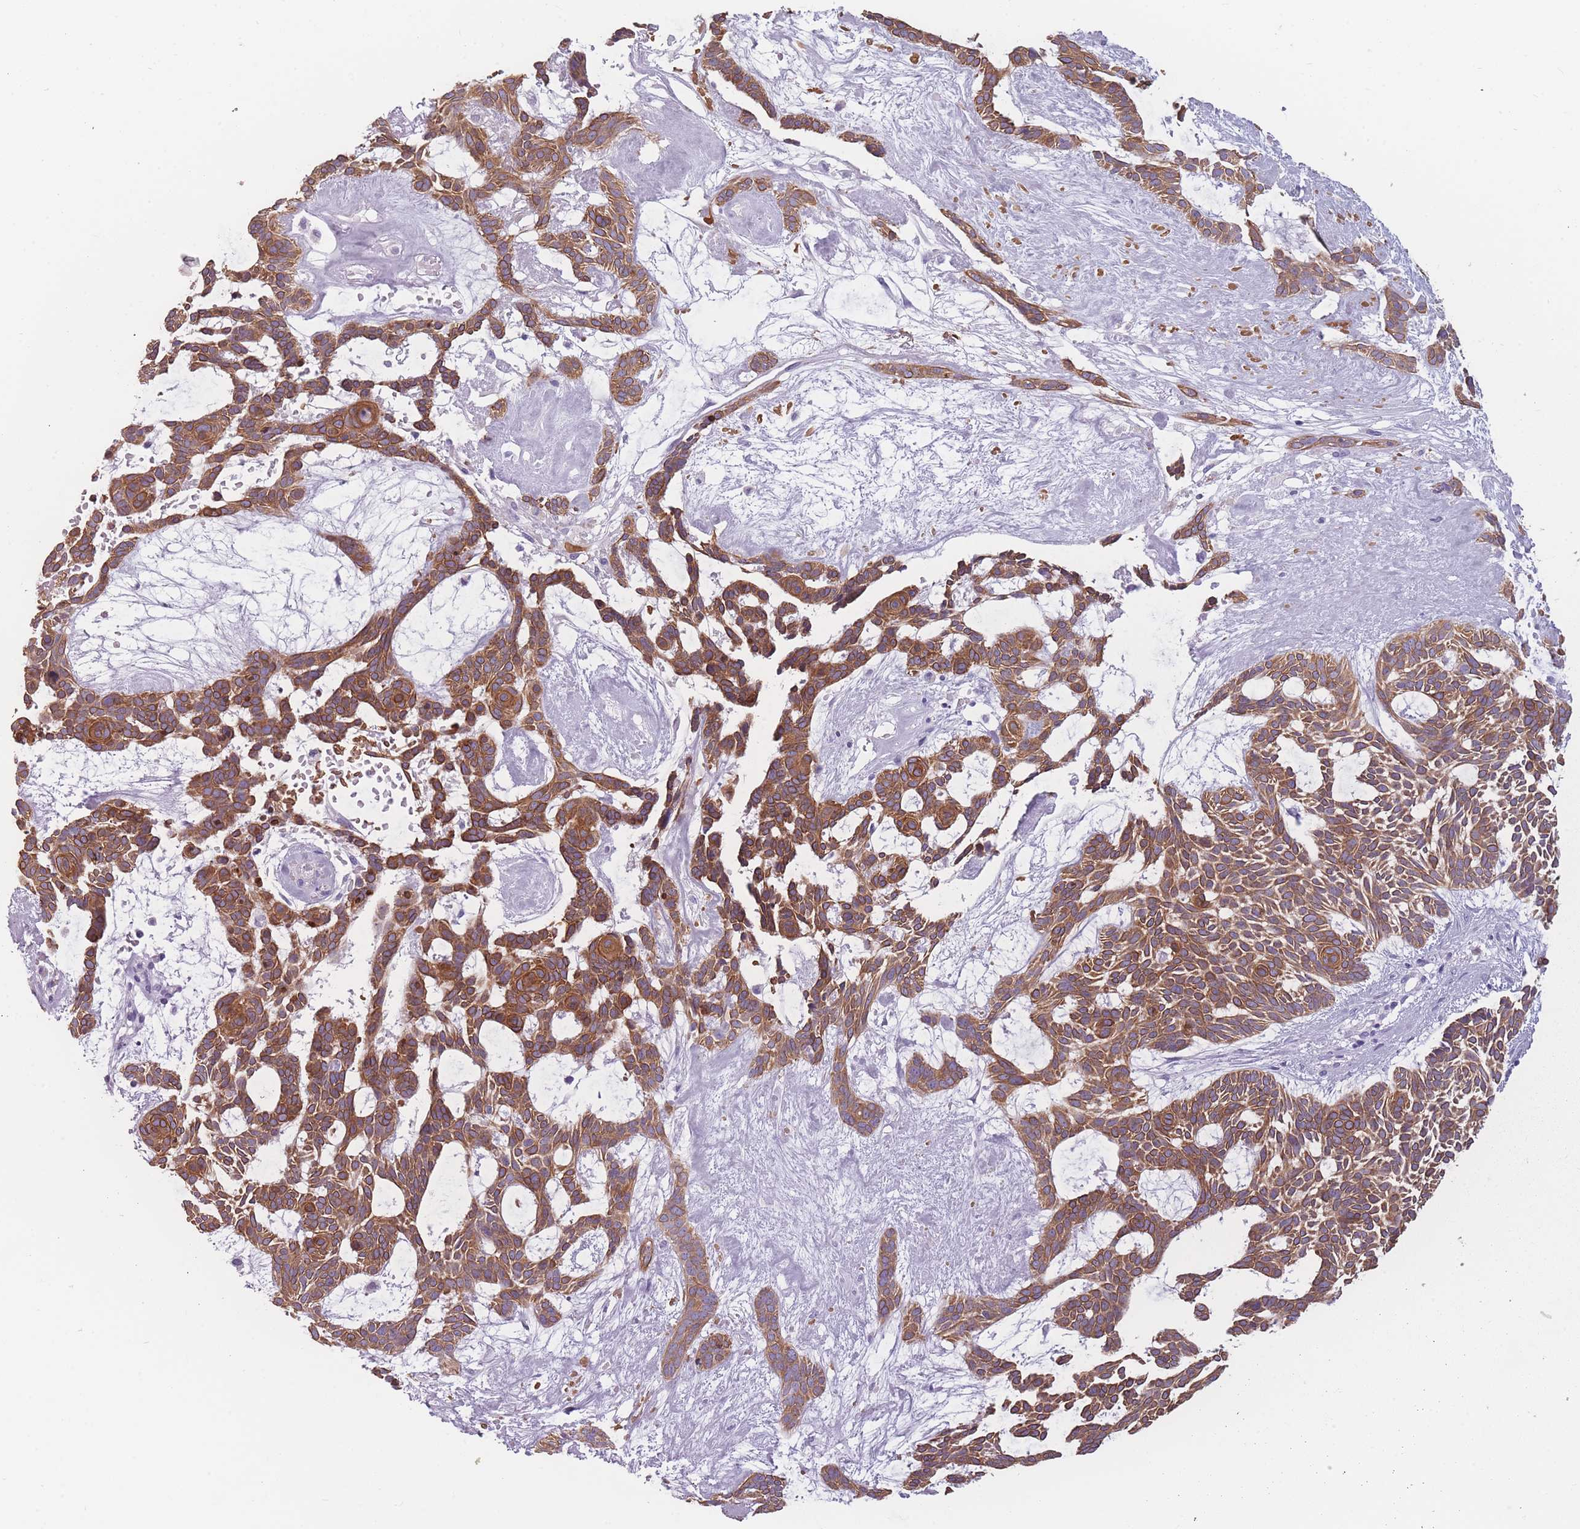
{"staining": {"intensity": "moderate", "quantity": ">75%", "location": "cytoplasmic/membranous"}, "tissue": "skin cancer", "cell_type": "Tumor cells", "image_type": "cancer", "snomed": [{"axis": "morphology", "description": "Basal cell carcinoma"}, {"axis": "topography", "description": "Skin"}], "caption": "Basal cell carcinoma (skin) was stained to show a protein in brown. There is medium levels of moderate cytoplasmic/membranous positivity in about >75% of tumor cells. Nuclei are stained in blue.", "gene": "PPFIA3", "patient": {"sex": "male", "age": 61}}